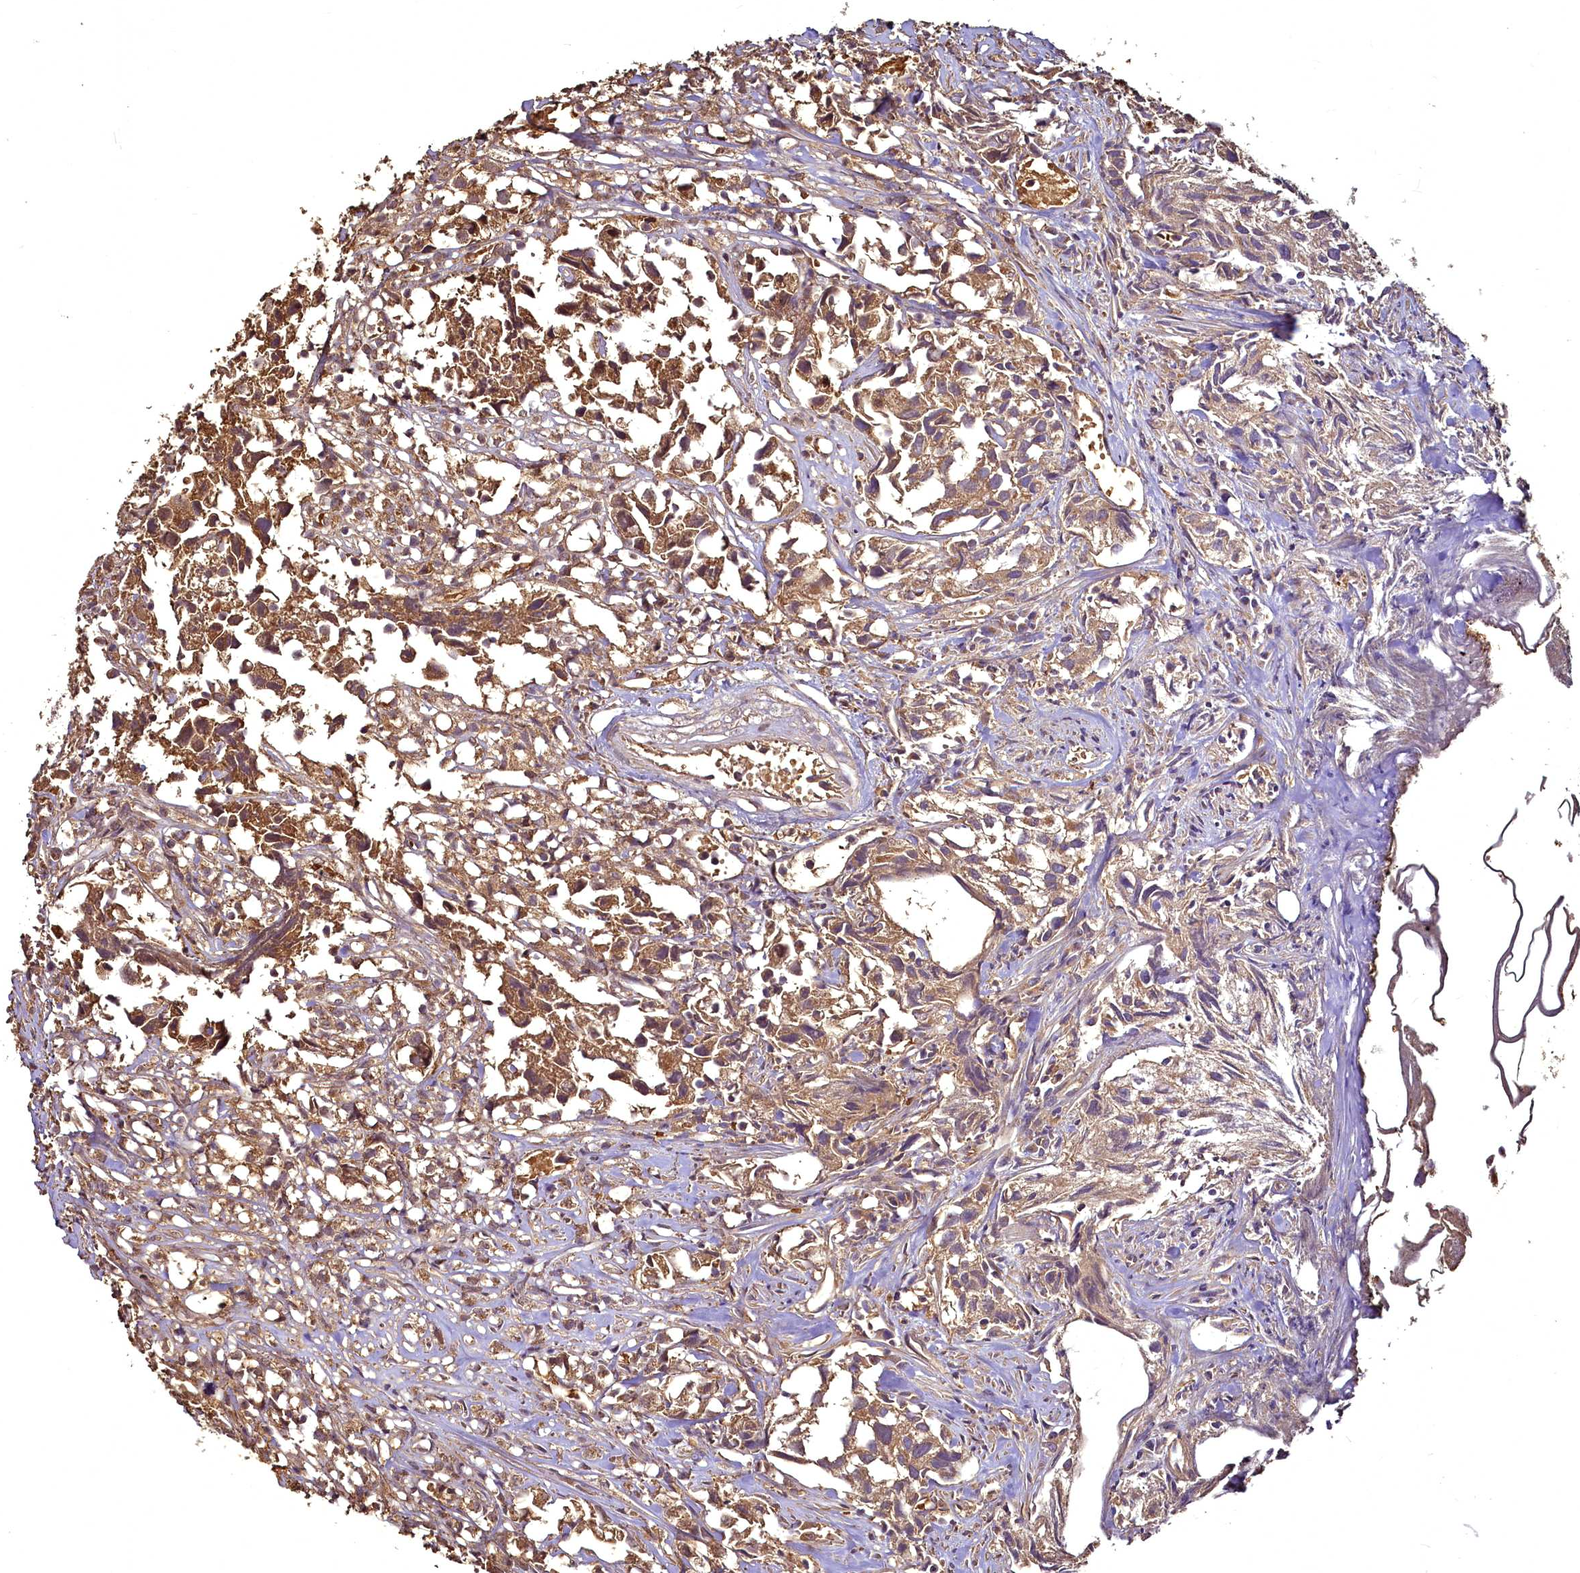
{"staining": {"intensity": "moderate", "quantity": ">75%", "location": "cytoplasmic/membranous"}, "tissue": "urothelial cancer", "cell_type": "Tumor cells", "image_type": "cancer", "snomed": [{"axis": "morphology", "description": "Urothelial carcinoma, High grade"}, {"axis": "topography", "description": "Urinary bladder"}], "caption": "This photomicrograph displays high-grade urothelial carcinoma stained with immunohistochemistry (IHC) to label a protein in brown. The cytoplasmic/membranous of tumor cells show moderate positivity for the protein. Nuclei are counter-stained blue.", "gene": "VPS51", "patient": {"sex": "female", "age": 75}}